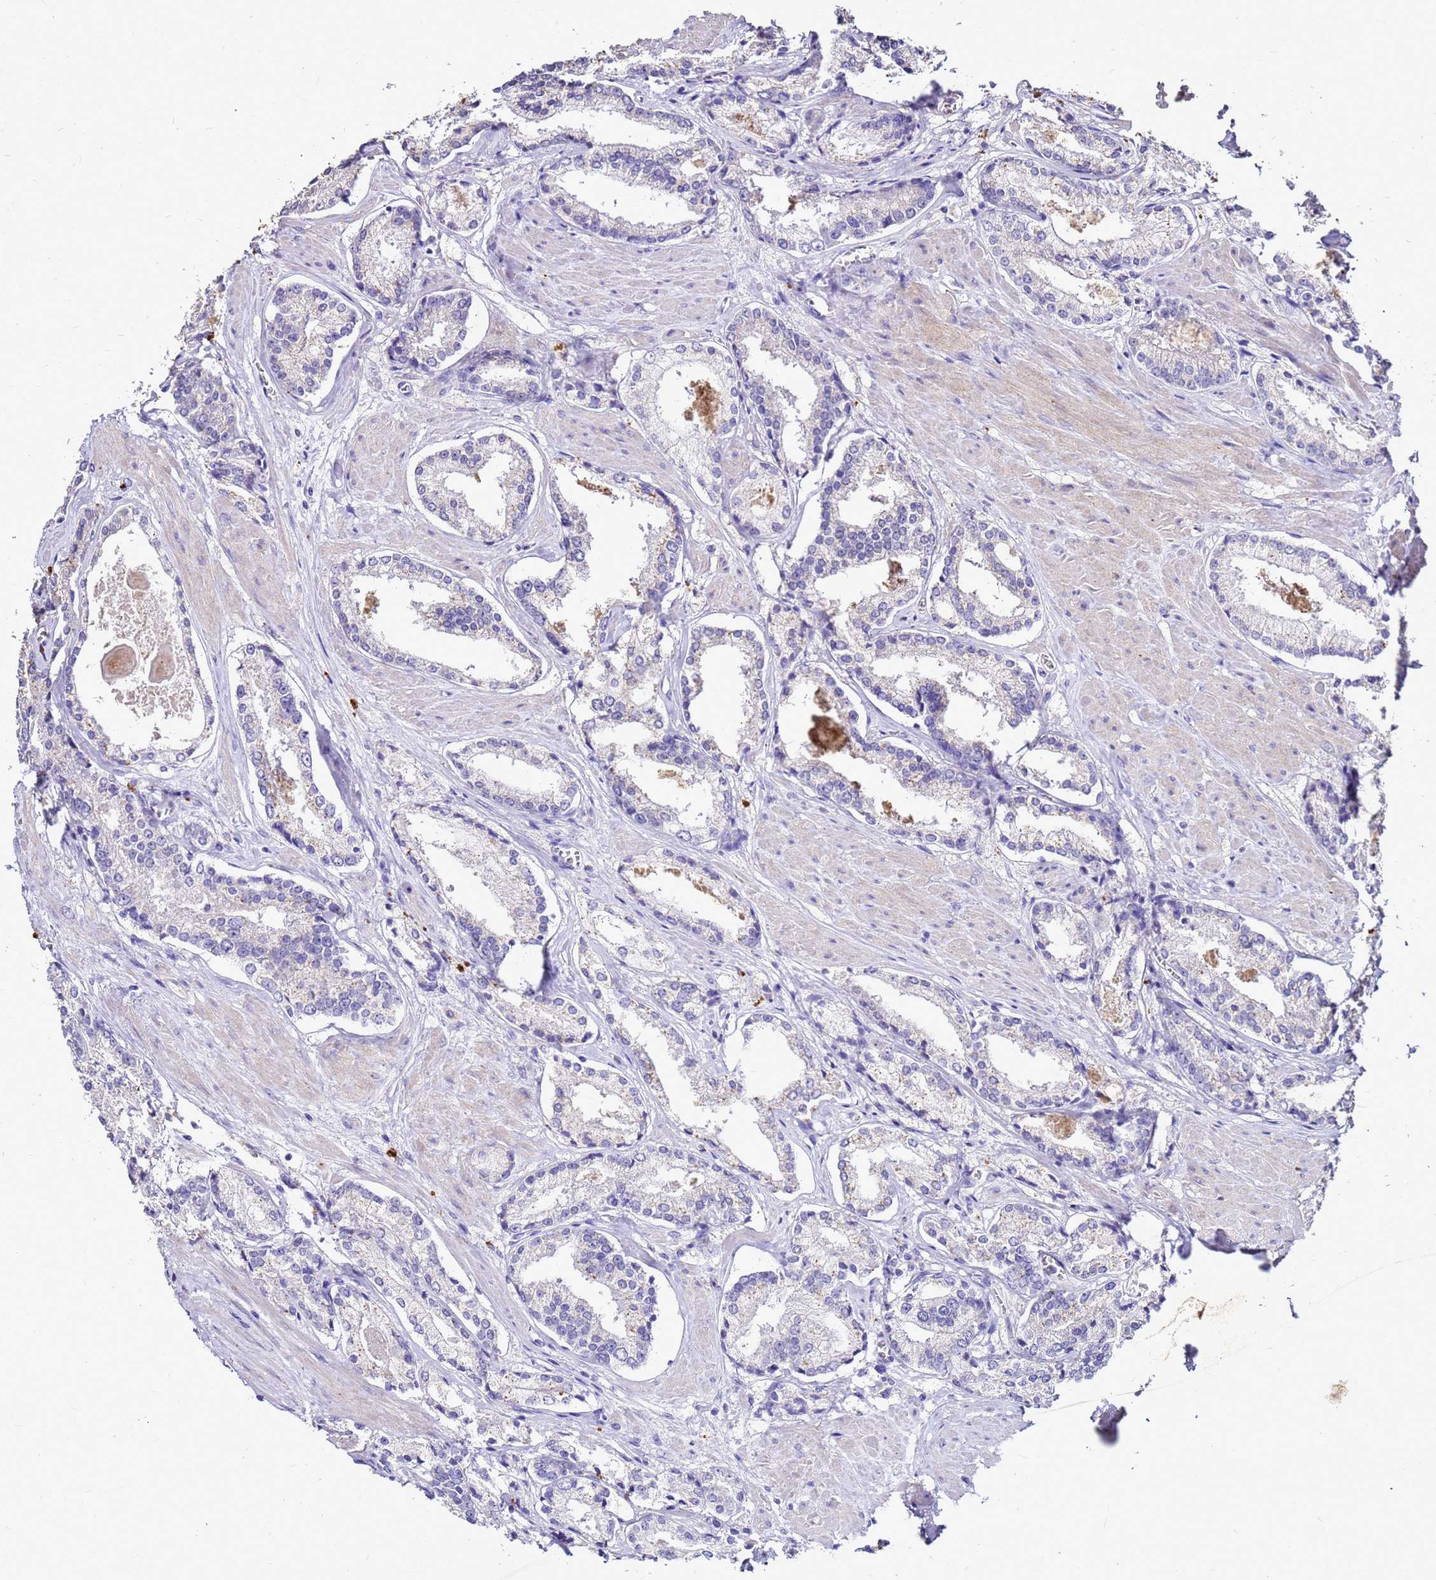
{"staining": {"intensity": "negative", "quantity": "none", "location": "none"}, "tissue": "prostate cancer", "cell_type": "Tumor cells", "image_type": "cancer", "snomed": [{"axis": "morphology", "description": "Adenocarcinoma, Low grade"}, {"axis": "topography", "description": "Prostate"}], "caption": "This is an immunohistochemistry histopathology image of prostate cancer. There is no expression in tumor cells.", "gene": "S100A2", "patient": {"sex": "male", "age": 54}}